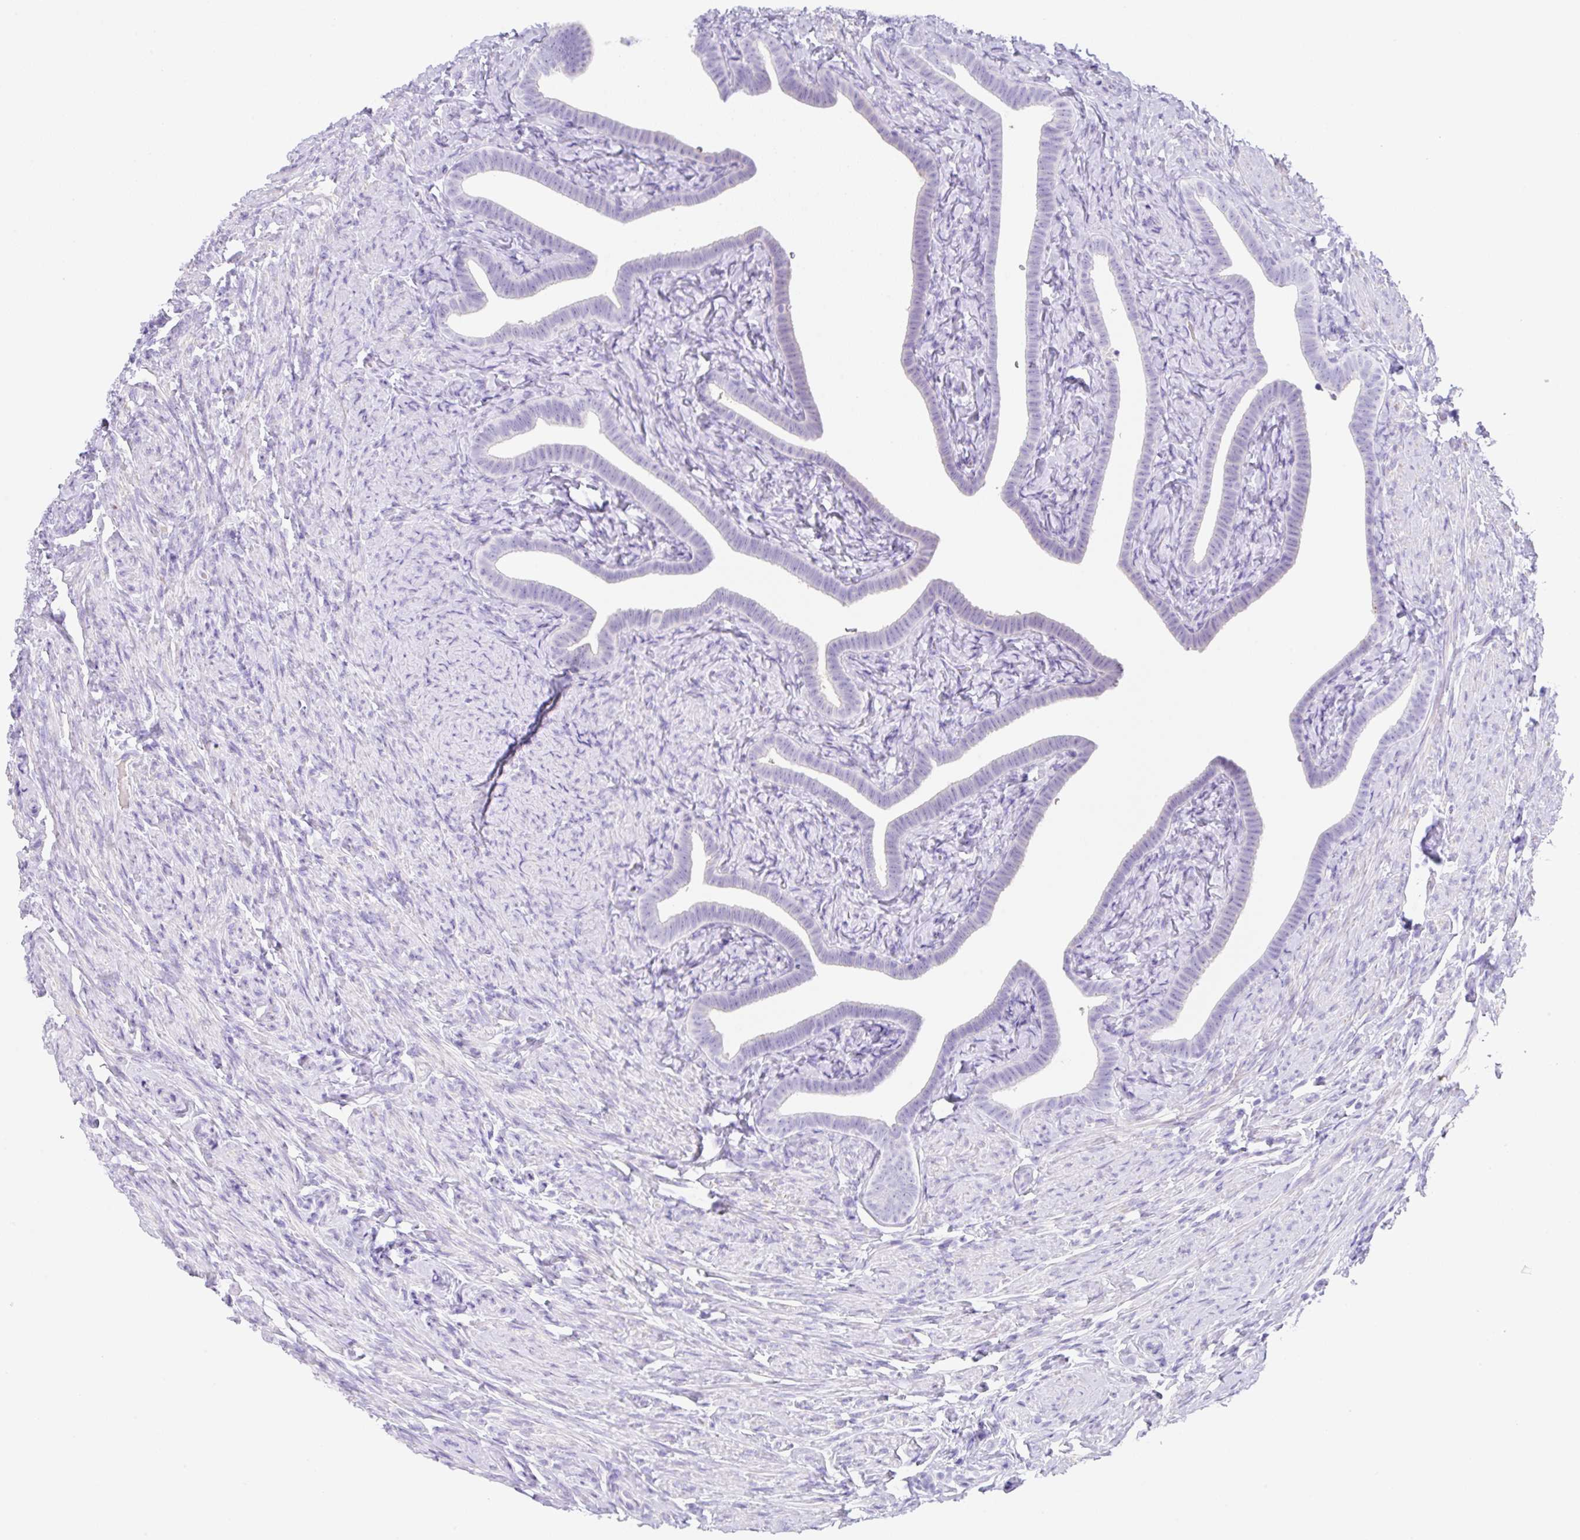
{"staining": {"intensity": "negative", "quantity": "none", "location": "none"}, "tissue": "fallopian tube", "cell_type": "Glandular cells", "image_type": "normal", "snomed": [{"axis": "morphology", "description": "Normal tissue, NOS"}, {"axis": "topography", "description": "Fallopian tube"}], "caption": "High magnification brightfield microscopy of unremarkable fallopian tube stained with DAB (3,3'-diaminobenzidine) (brown) and counterstained with hematoxylin (blue): glandular cells show no significant positivity. (IHC, brightfield microscopy, high magnification).", "gene": "KLK8", "patient": {"sex": "female", "age": 69}}